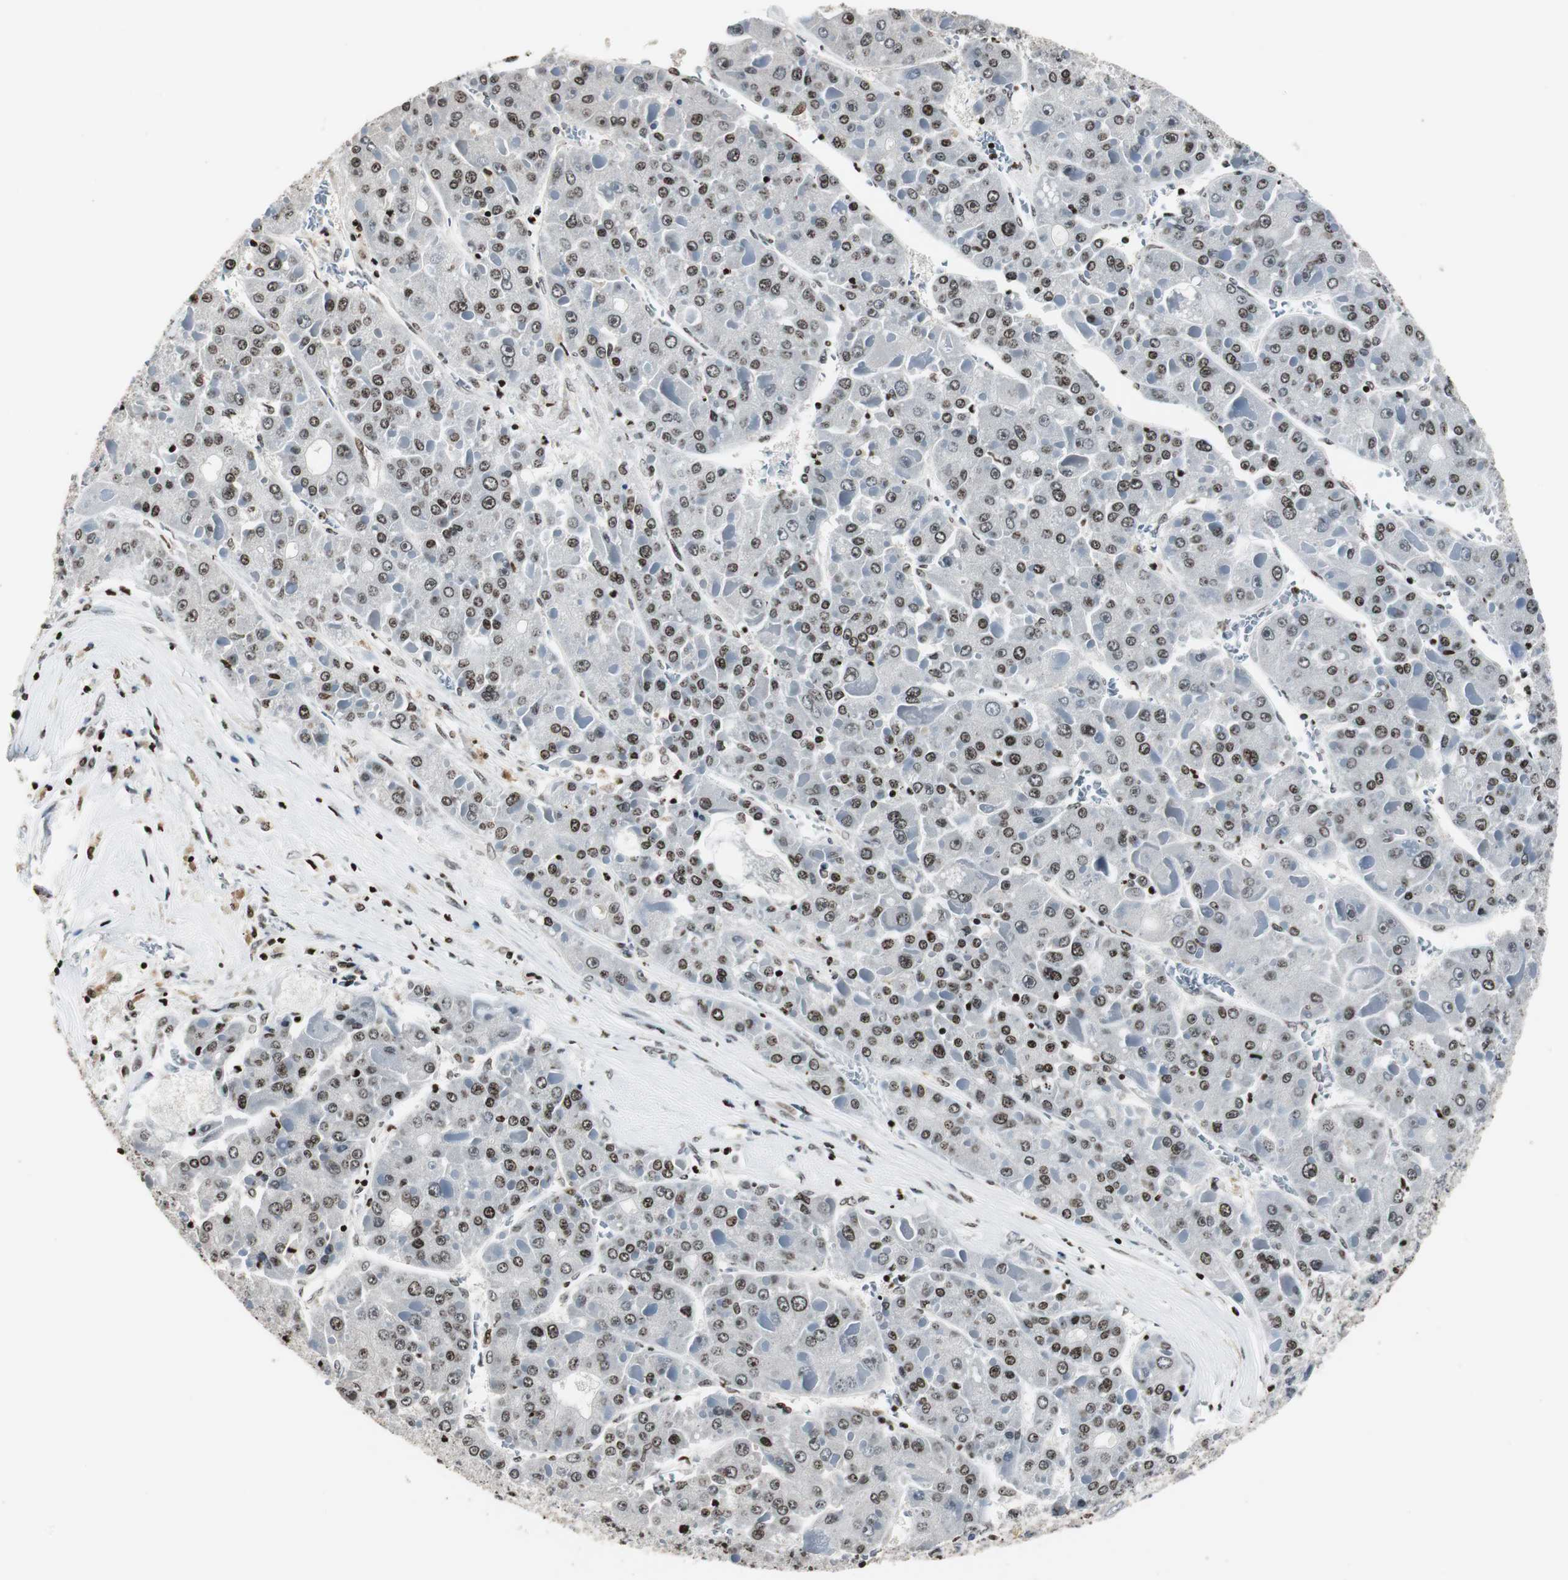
{"staining": {"intensity": "strong", "quantity": "25%-75%", "location": "nuclear"}, "tissue": "liver cancer", "cell_type": "Tumor cells", "image_type": "cancer", "snomed": [{"axis": "morphology", "description": "Carcinoma, Hepatocellular, NOS"}, {"axis": "topography", "description": "Liver"}], "caption": "Immunohistochemical staining of human hepatocellular carcinoma (liver) shows strong nuclear protein staining in approximately 25%-75% of tumor cells. Nuclei are stained in blue.", "gene": "PAXIP1", "patient": {"sex": "female", "age": 73}}